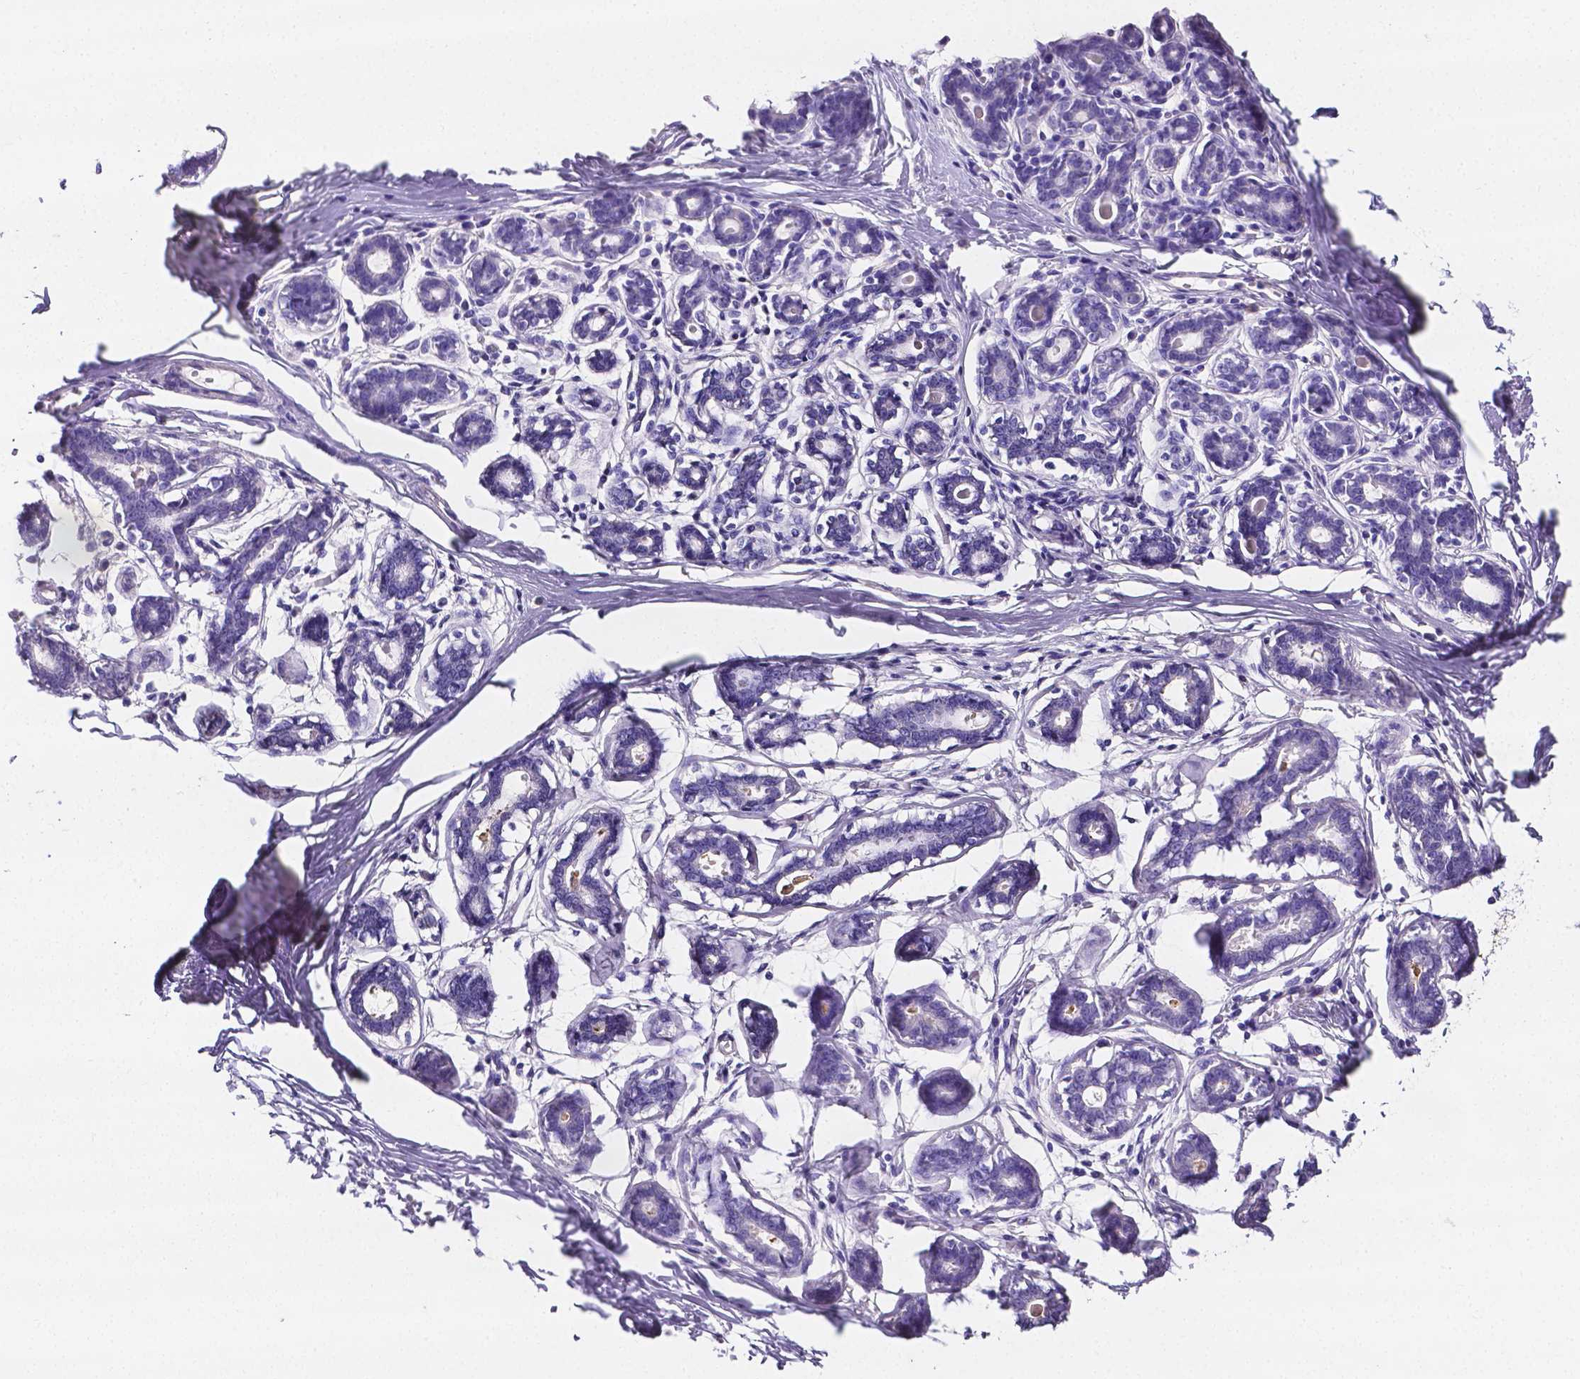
{"staining": {"intensity": "negative", "quantity": "none", "location": "none"}, "tissue": "breast", "cell_type": "Adipocytes", "image_type": "normal", "snomed": [{"axis": "morphology", "description": "Normal tissue, NOS"}, {"axis": "topography", "description": "Skin"}, {"axis": "topography", "description": "Breast"}], "caption": "Immunohistochemistry image of benign breast stained for a protein (brown), which exhibits no positivity in adipocytes.", "gene": "SLC22A2", "patient": {"sex": "female", "age": 43}}